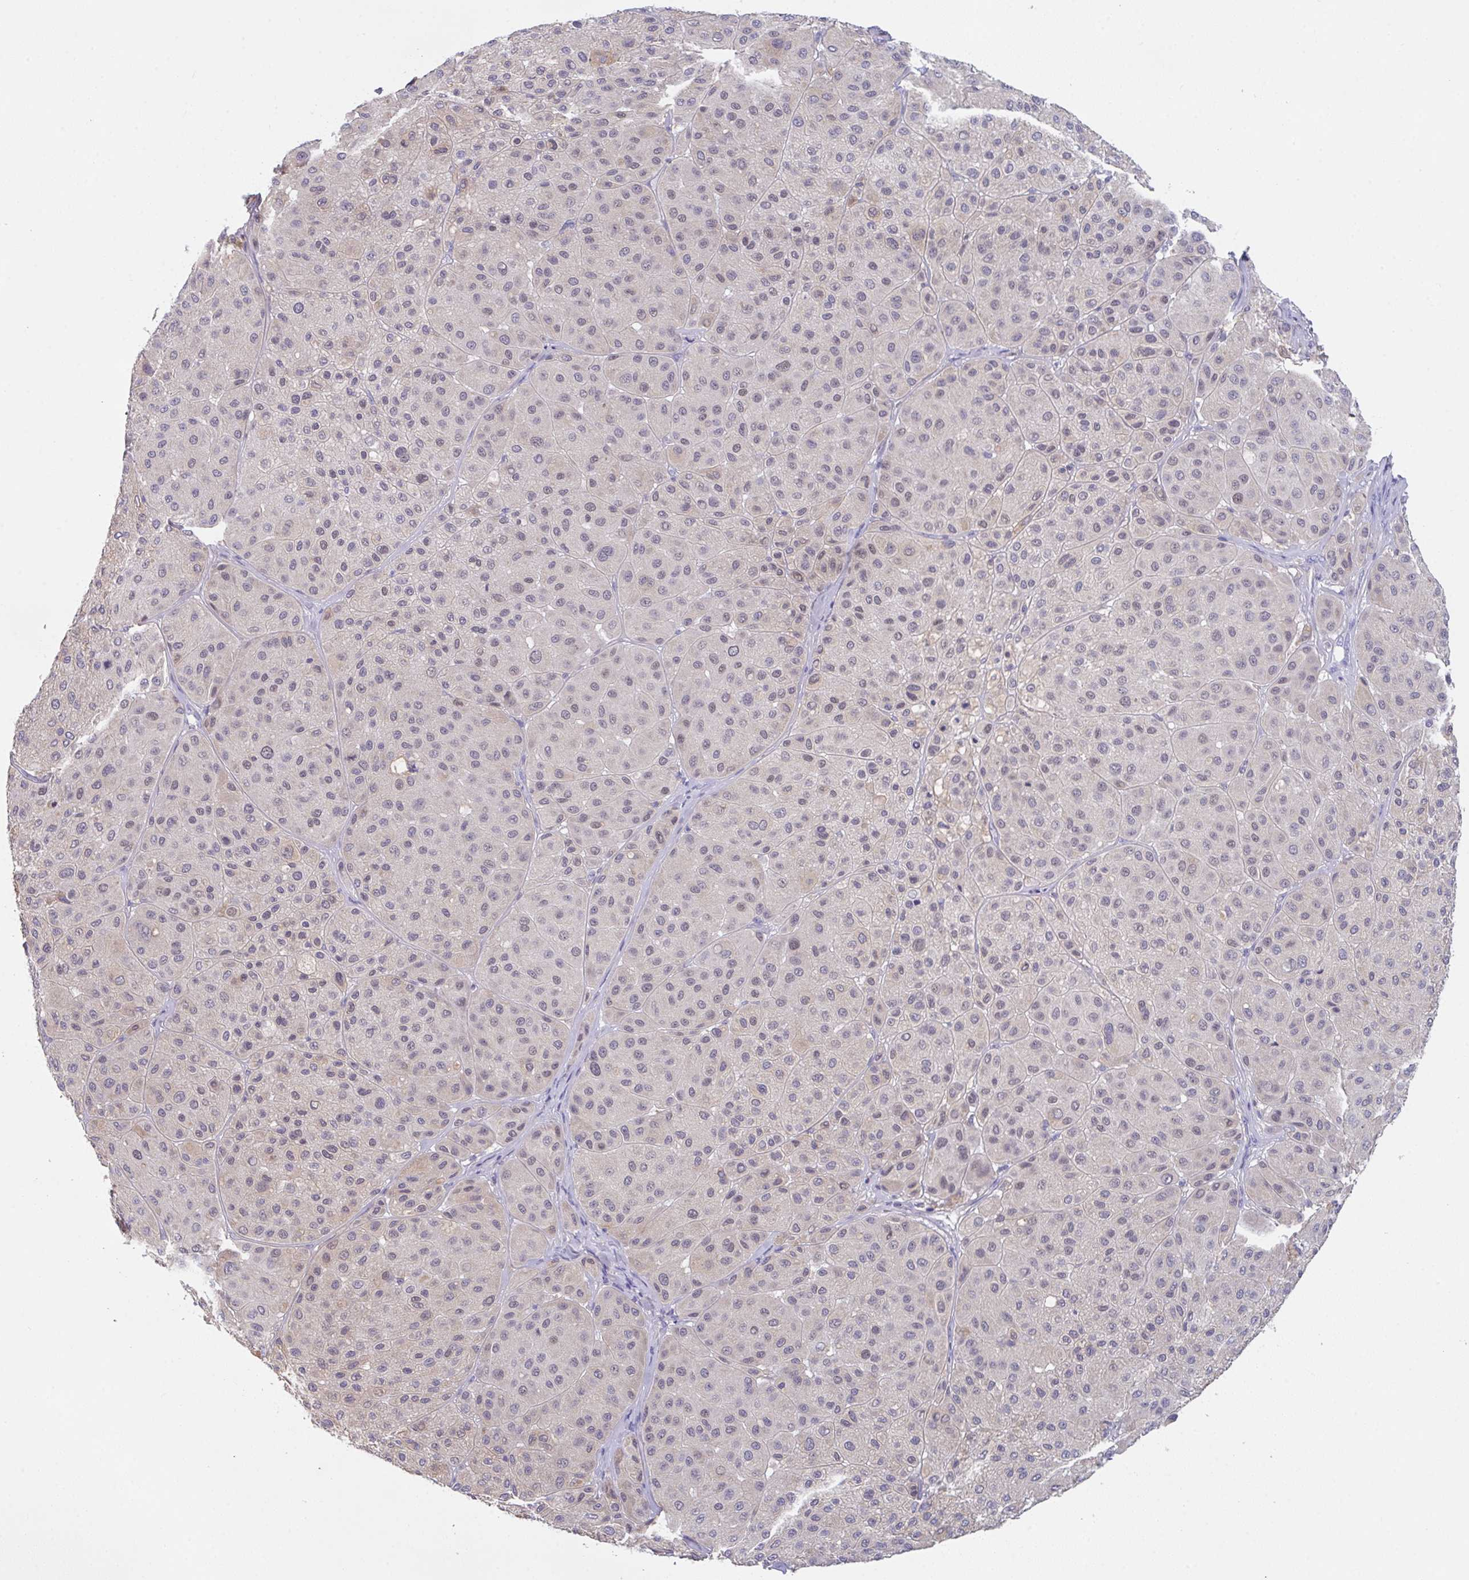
{"staining": {"intensity": "weak", "quantity": "25%-75%", "location": "nuclear"}, "tissue": "melanoma", "cell_type": "Tumor cells", "image_type": "cancer", "snomed": [{"axis": "morphology", "description": "Malignant melanoma, Metastatic site"}, {"axis": "topography", "description": "Smooth muscle"}], "caption": "Brown immunohistochemical staining in melanoma shows weak nuclear positivity in about 25%-75% of tumor cells.", "gene": "TFAP2C", "patient": {"sex": "male", "age": 41}}